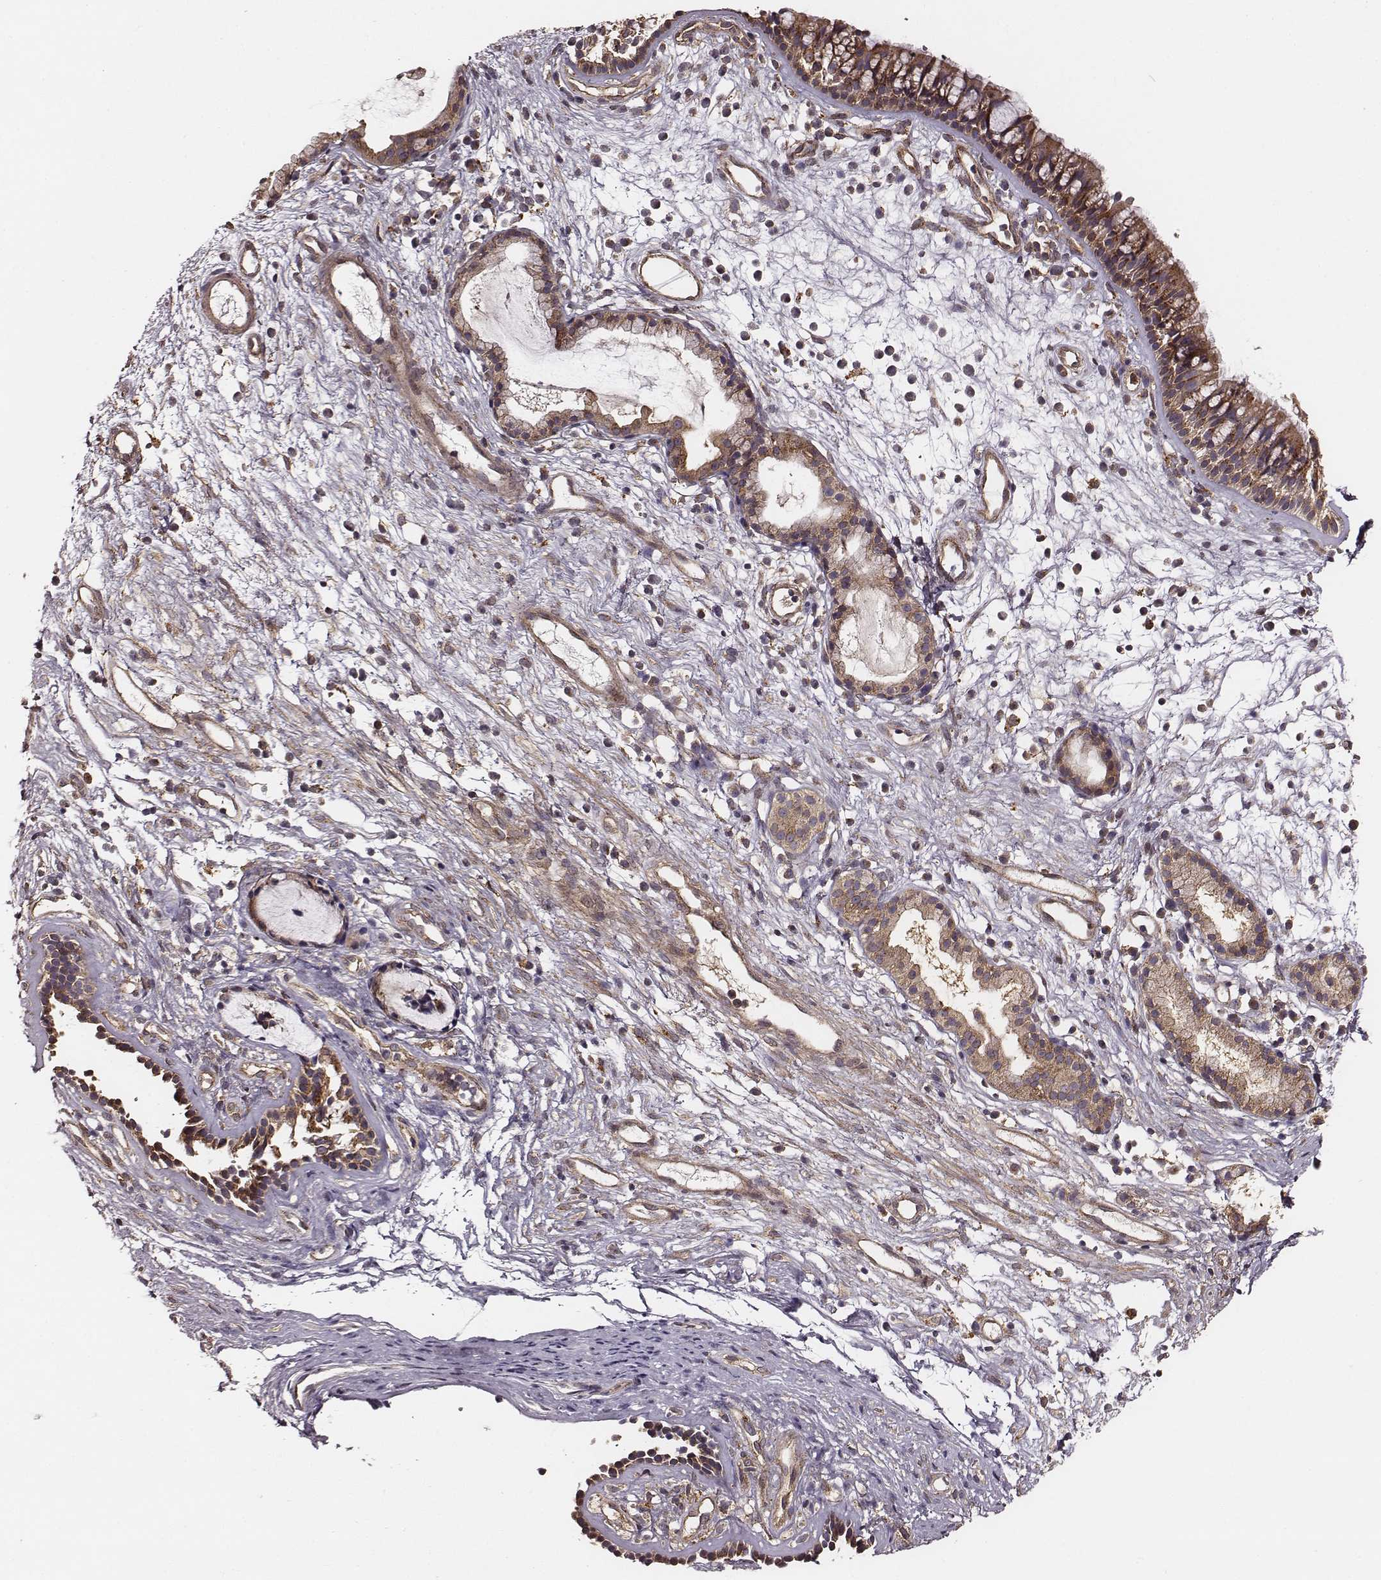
{"staining": {"intensity": "moderate", "quantity": ">75%", "location": "cytoplasmic/membranous"}, "tissue": "nasopharynx", "cell_type": "Respiratory epithelial cells", "image_type": "normal", "snomed": [{"axis": "morphology", "description": "Normal tissue, NOS"}, {"axis": "topography", "description": "Nasopharynx"}], "caption": "Nasopharynx stained with immunohistochemistry (IHC) shows moderate cytoplasmic/membranous staining in approximately >75% of respiratory epithelial cells. (Stains: DAB (3,3'-diaminobenzidine) in brown, nuclei in blue, Microscopy: brightfield microscopy at high magnification).", "gene": "VPS26A", "patient": {"sex": "male", "age": 77}}